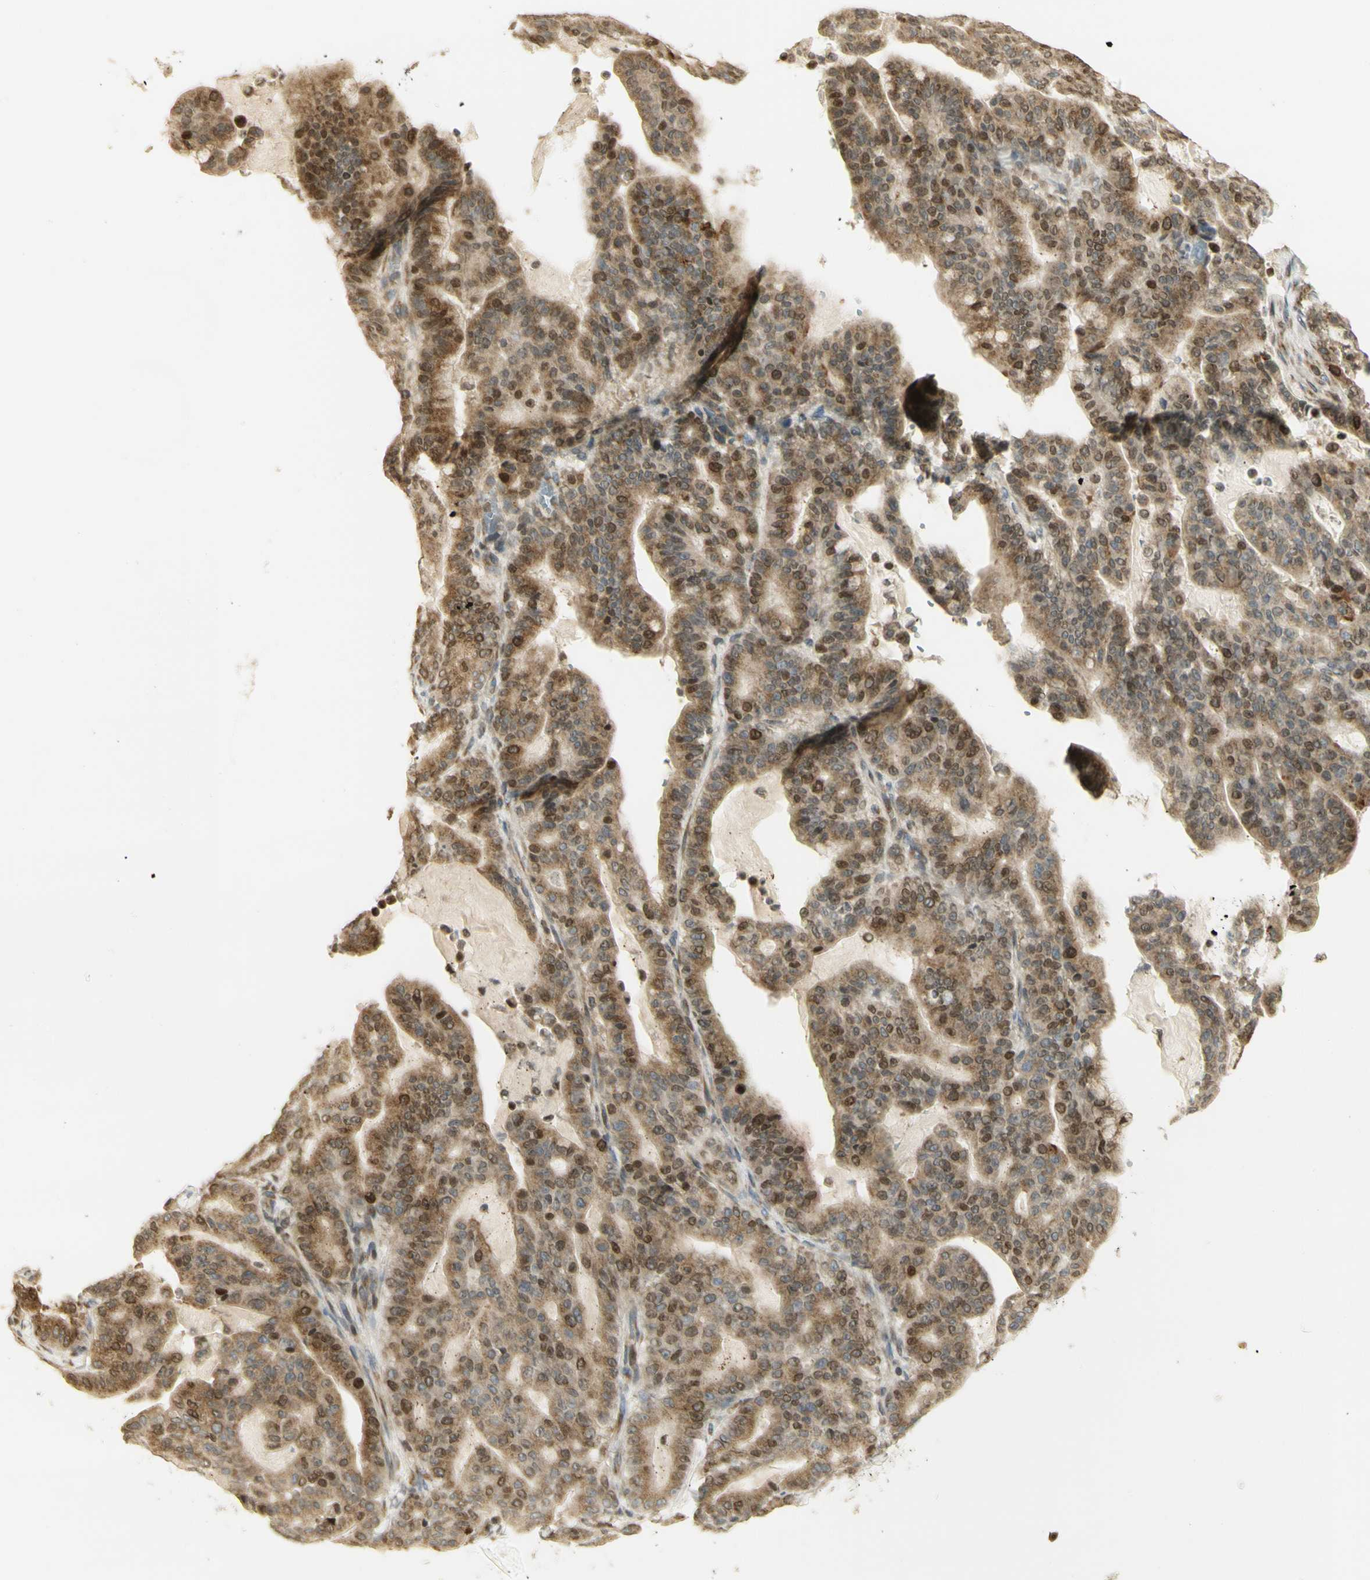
{"staining": {"intensity": "moderate", "quantity": ">75%", "location": "cytoplasmic/membranous,nuclear"}, "tissue": "pancreatic cancer", "cell_type": "Tumor cells", "image_type": "cancer", "snomed": [{"axis": "morphology", "description": "Adenocarcinoma, NOS"}, {"axis": "topography", "description": "Pancreas"}], "caption": "A brown stain highlights moderate cytoplasmic/membranous and nuclear expression of a protein in pancreatic cancer (adenocarcinoma) tumor cells.", "gene": "KIF11", "patient": {"sex": "male", "age": 63}}